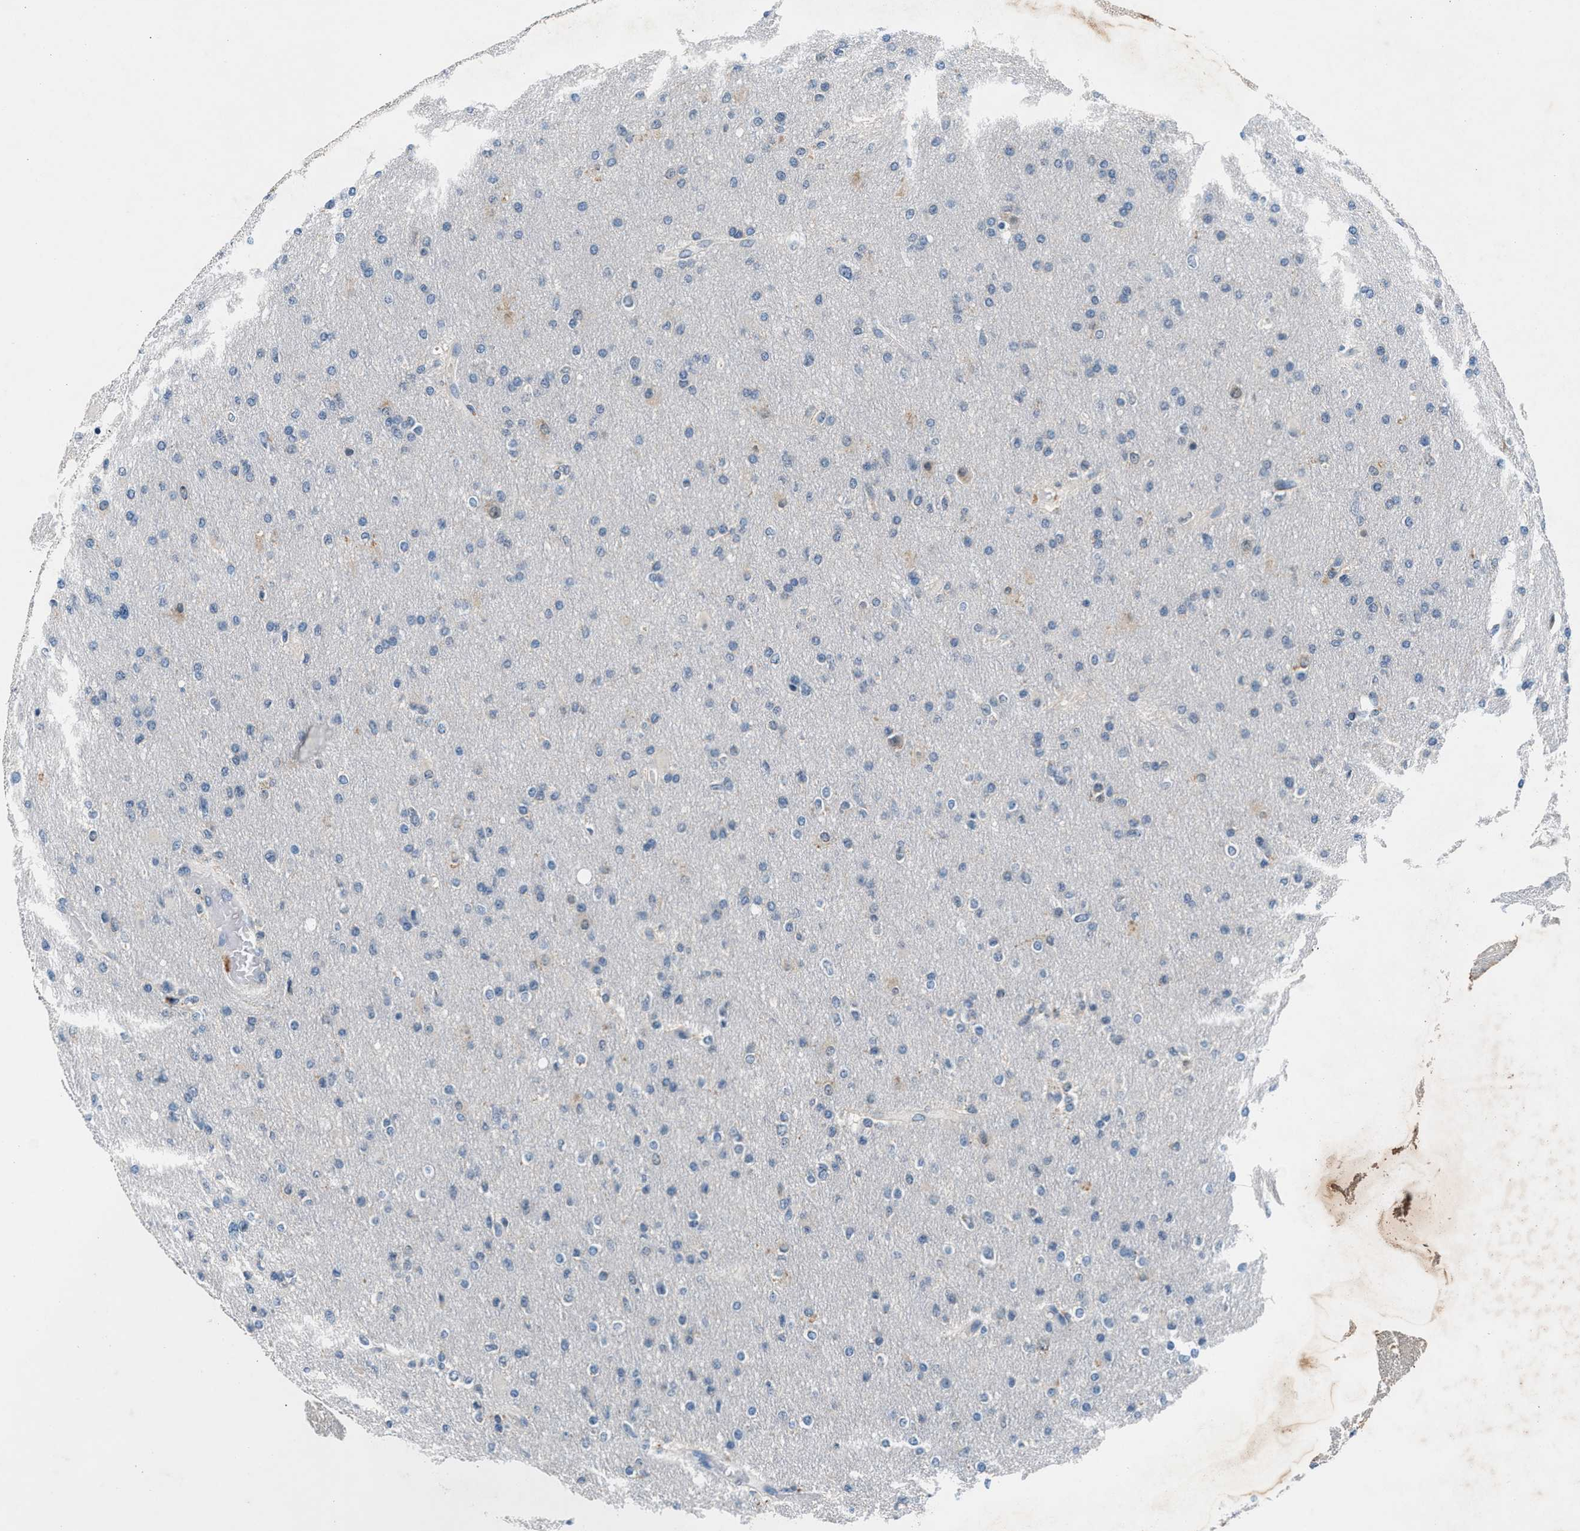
{"staining": {"intensity": "negative", "quantity": "none", "location": "none"}, "tissue": "glioma", "cell_type": "Tumor cells", "image_type": "cancer", "snomed": [{"axis": "morphology", "description": "Glioma, malignant, High grade"}, {"axis": "topography", "description": "Cerebral cortex"}], "caption": "The immunohistochemistry photomicrograph has no significant expression in tumor cells of glioma tissue.", "gene": "DENND6B", "patient": {"sex": "female", "age": 36}}